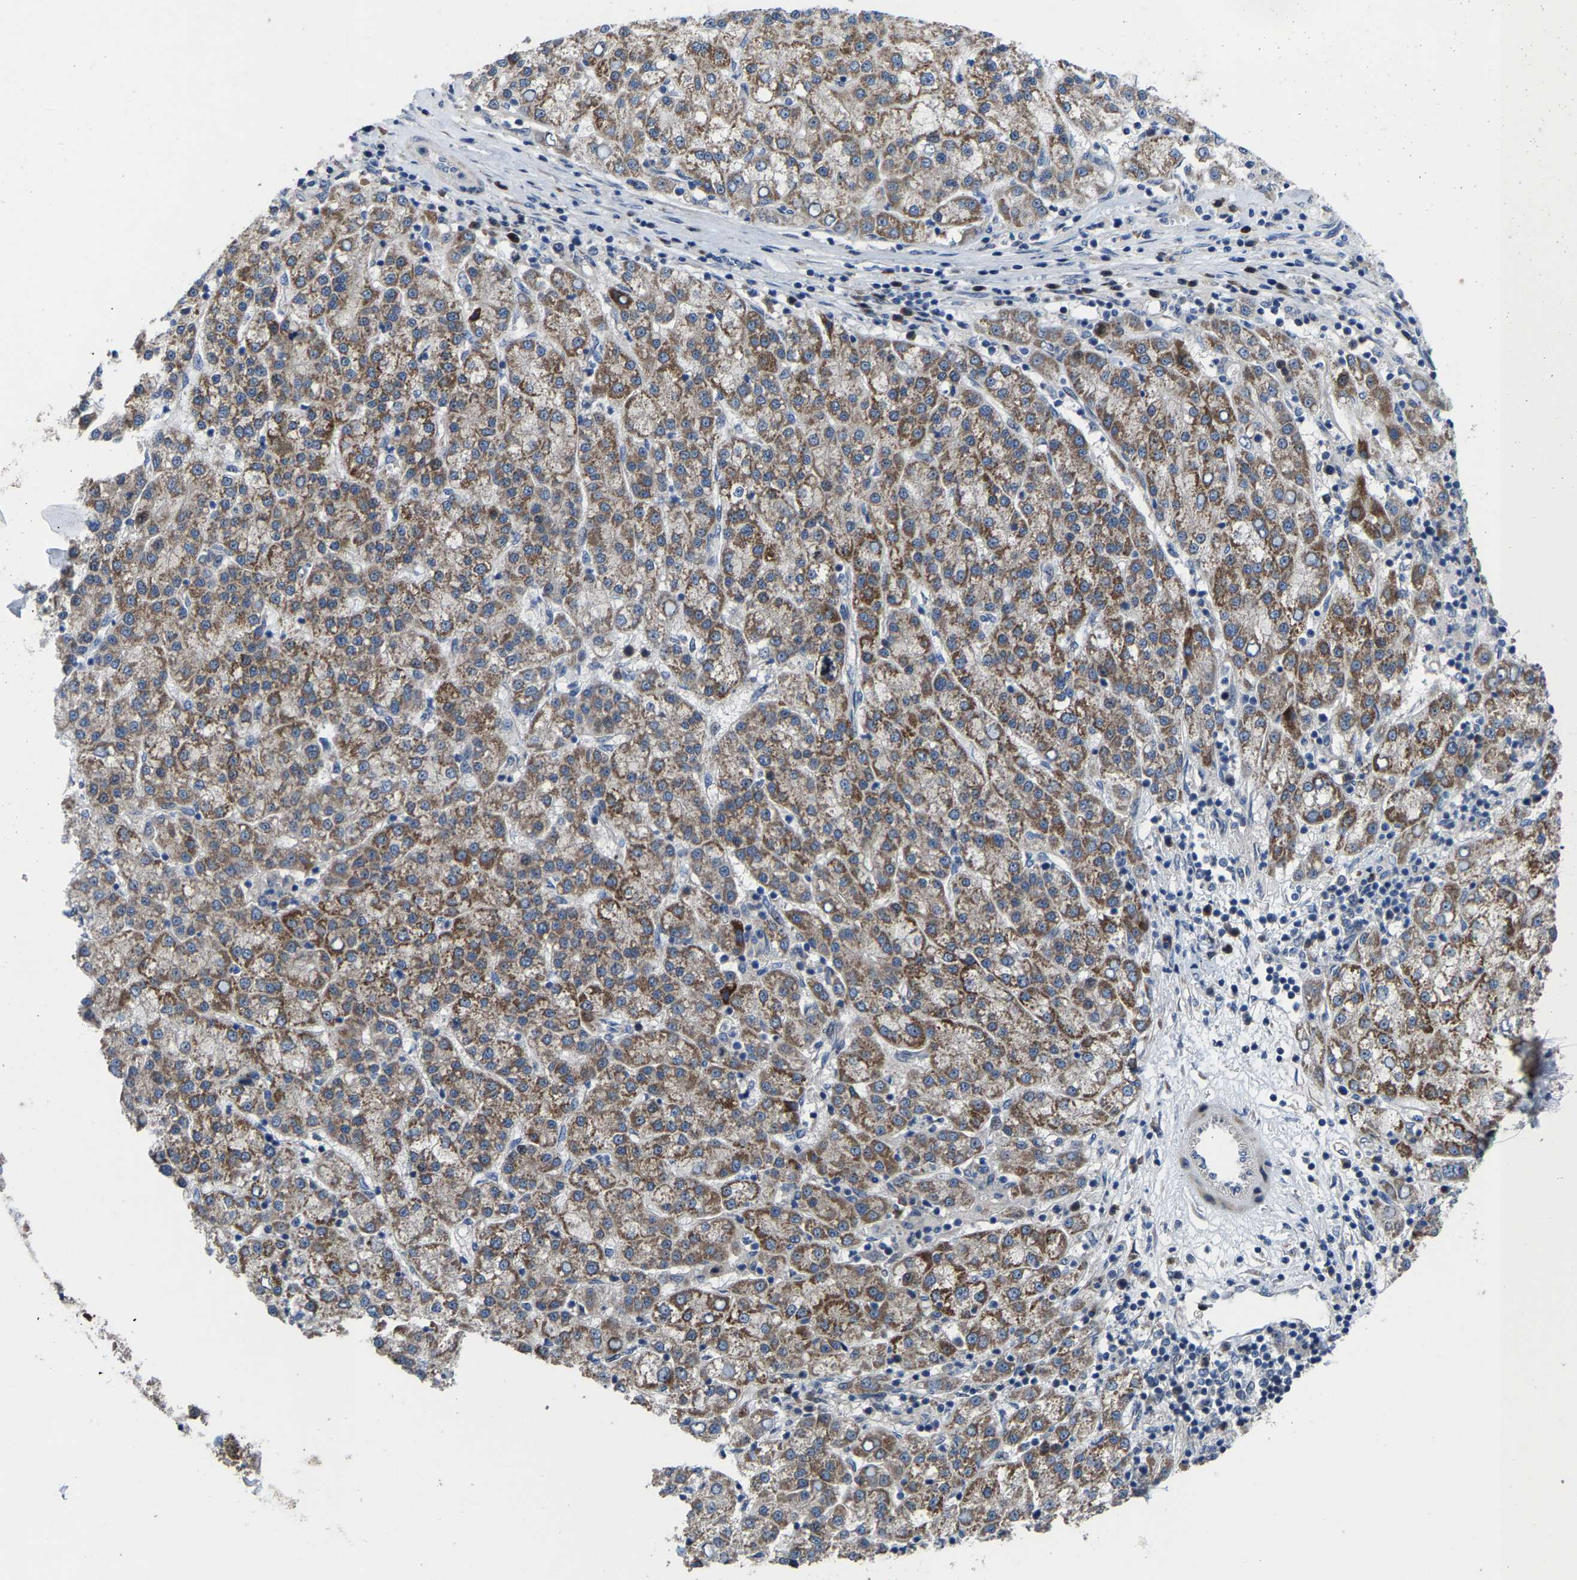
{"staining": {"intensity": "moderate", "quantity": ">75%", "location": "cytoplasmic/membranous"}, "tissue": "liver cancer", "cell_type": "Tumor cells", "image_type": "cancer", "snomed": [{"axis": "morphology", "description": "Carcinoma, Hepatocellular, NOS"}, {"axis": "topography", "description": "Liver"}], "caption": "This micrograph demonstrates immunohistochemistry (IHC) staining of human liver hepatocellular carcinoma, with medium moderate cytoplasmic/membranous positivity in approximately >75% of tumor cells.", "gene": "HAUS6", "patient": {"sex": "female", "age": 58}}